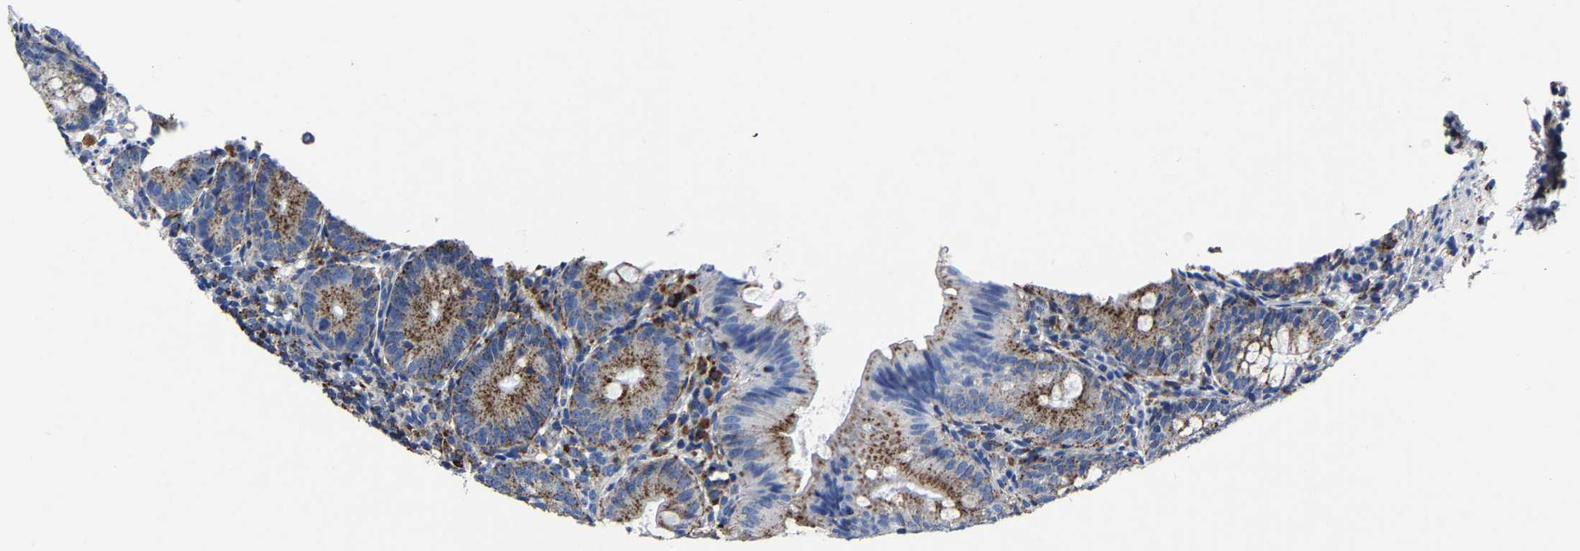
{"staining": {"intensity": "moderate", "quantity": ">75%", "location": "cytoplasmic/membranous"}, "tissue": "appendix", "cell_type": "Glandular cells", "image_type": "normal", "snomed": [{"axis": "morphology", "description": "Normal tissue, NOS"}, {"axis": "topography", "description": "Appendix"}], "caption": "Immunohistochemical staining of unremarkable appendix demonstrates moderate cytoplasmic/membranous protein positivity in about >75% of glandular cells.", "gene": "LAMTOR4", "patient": {"sex": "male", "age": 1}}